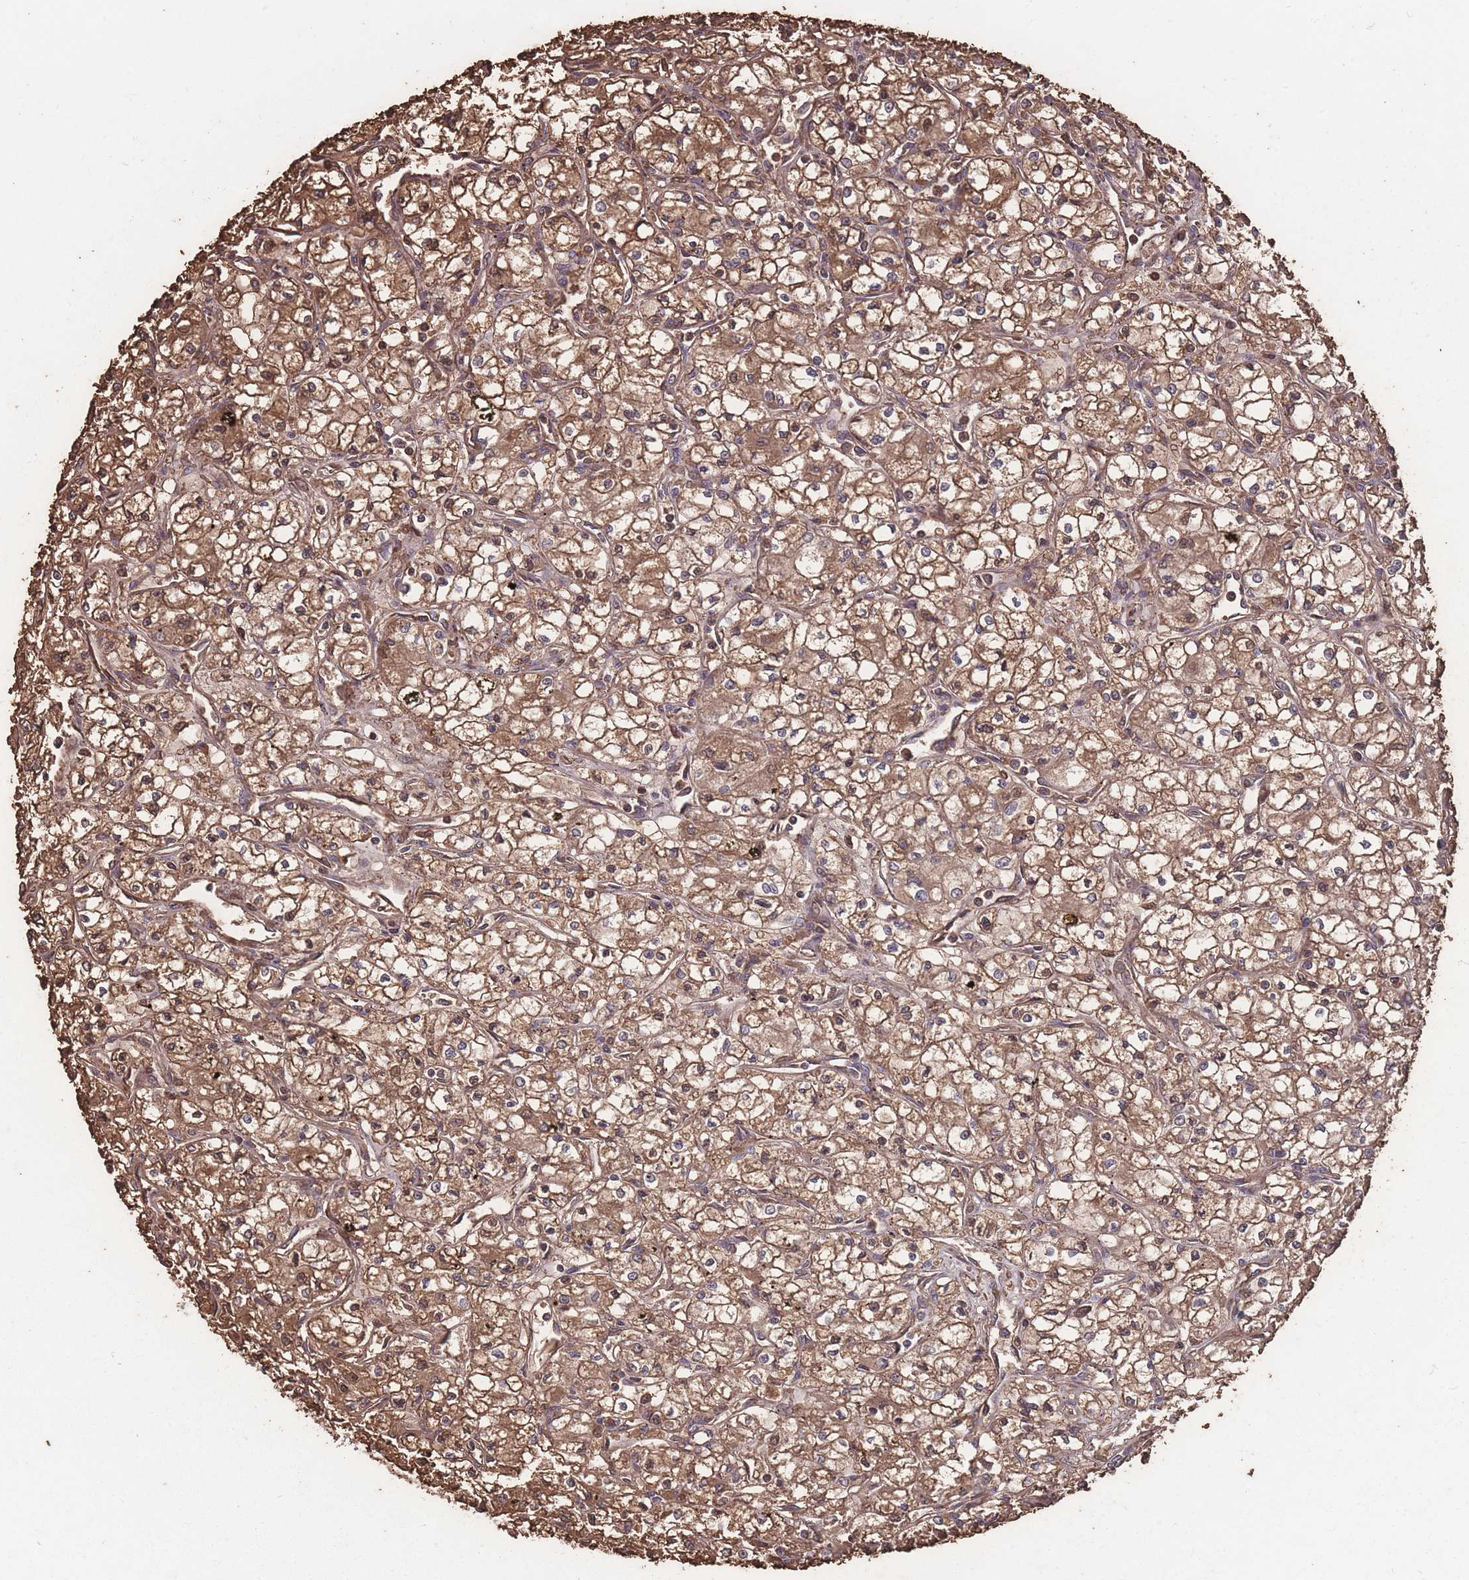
{"staining": {"intensity": "moderate", "quantity": ">75%", "location": "cytoplasmic/membranous"}, "tissue": "renal cancer", "cell_type": "Tumor cells", "image_type": "cancer", "snomed": [{"axis": "morphology", "description": "Adenocarcinoma, NOS"}, {"axis": "topography", "description": "Kidney"}], "caption": "Immunohistochemical staining of human renal cancer (adenocarcinoma) displays moderate cytoplasmic/membranous protein expression in approximately >75% of tumor cells.", "gene": "STIM2", "patient": {"sex": "male", "age": 59}}